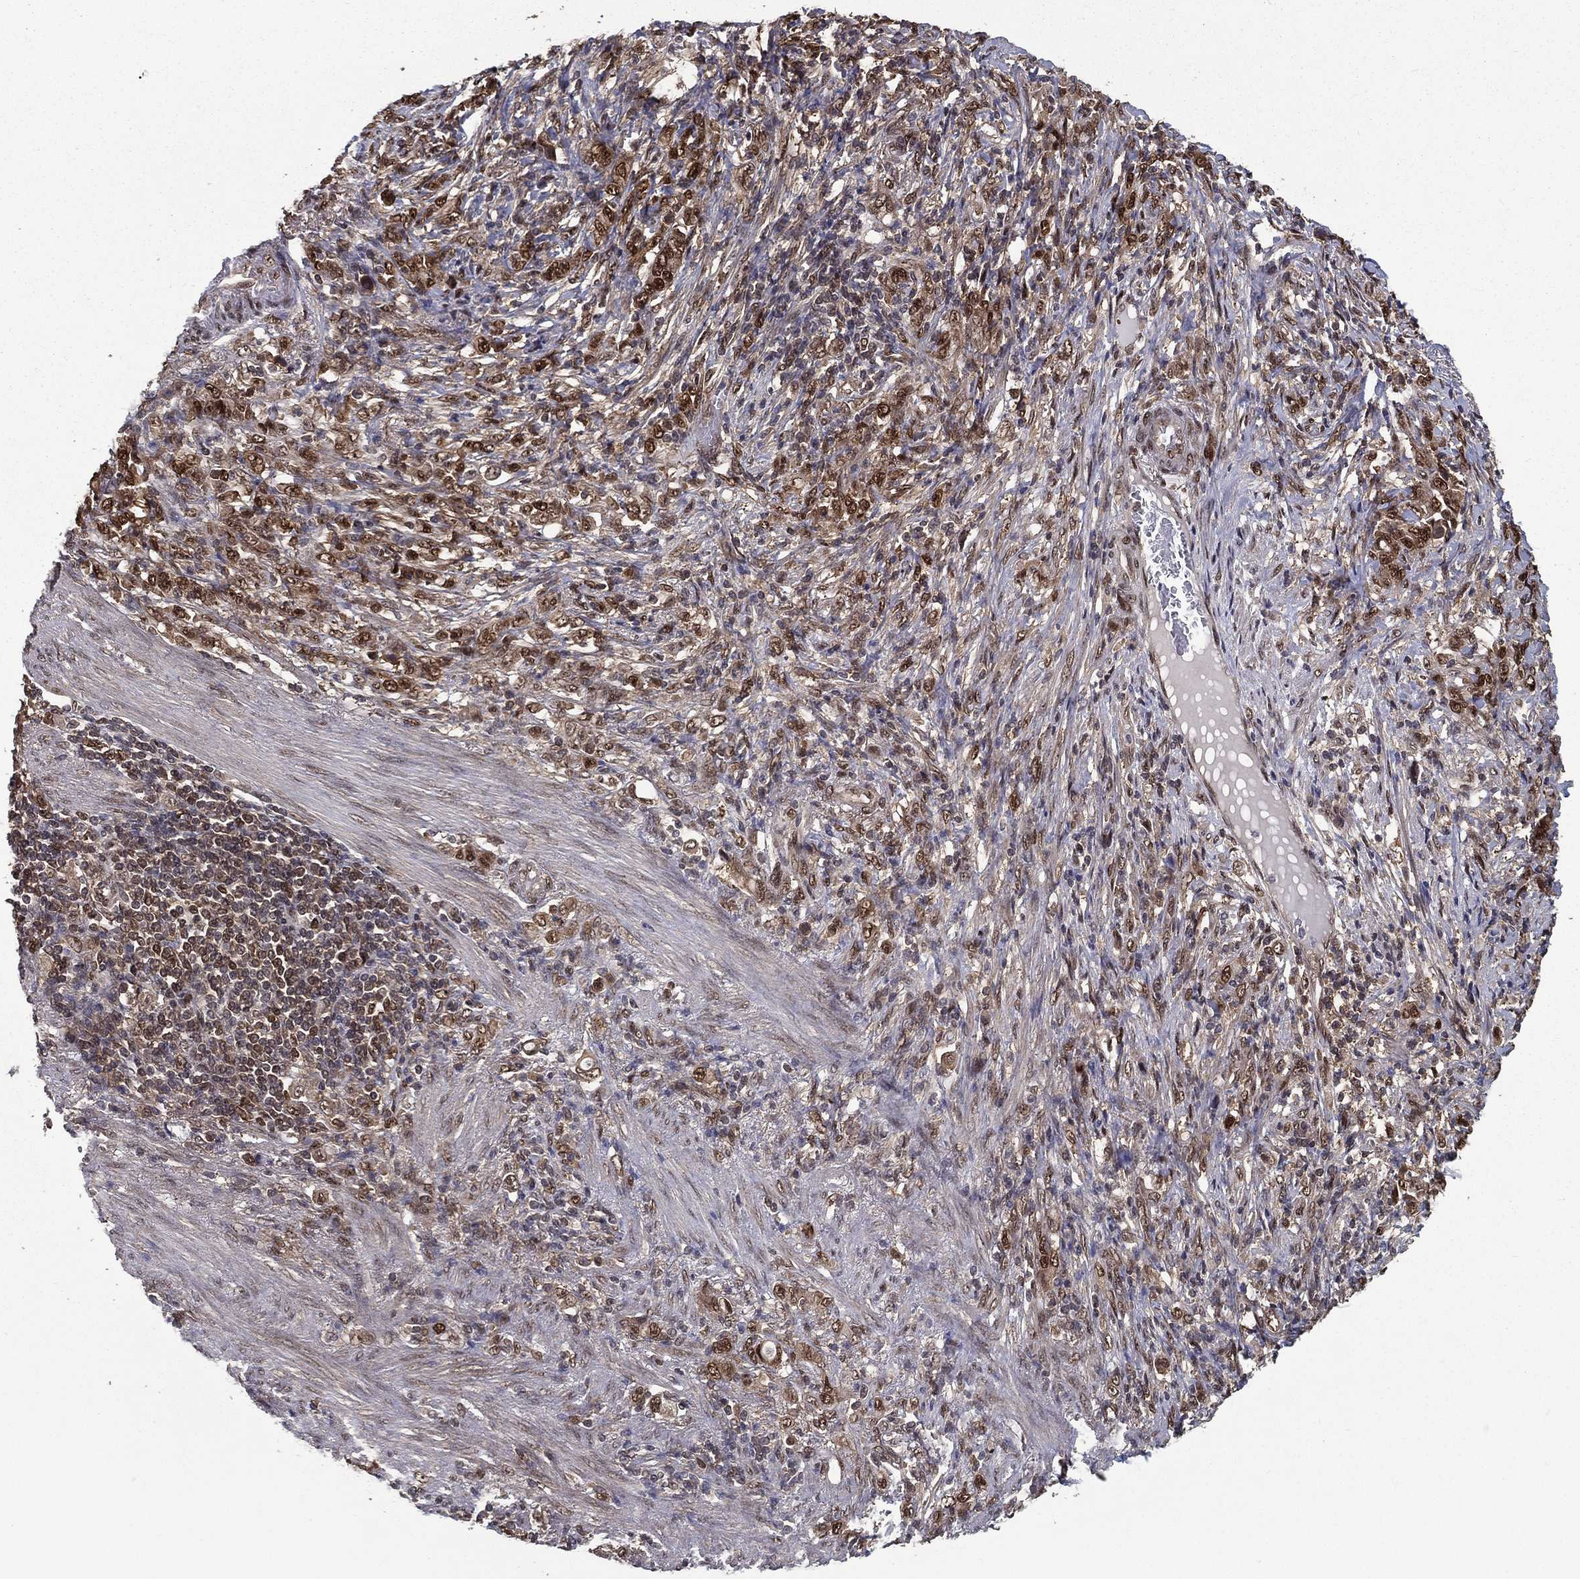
{"staining": {"intensity": "strong", "quantity": "<25%", "location": "cytoplasmic/membranous,nuclear"}, "tissue": "stomach cancer", "cell_type": "Tumor cells", "image_type": "cancer", "snomed": [{"axis": "morphology", "description": "Normal tissue, NOS"}, {"axis": "morphology", "description": "Adenocarcinoma, NOS"}, {"axis": "topography", "description": "Stomach"}], "caption": "Immunohistochemistry image of human adenocarcinoma (stomach) stained for a protein (brown), which displays medium levels of strong cytoplasmic/membranous and nuclear staining in approximately <25% of tumor cells.", "gene": "CARM1", "patient": {"sex": "female", "age": 79}}